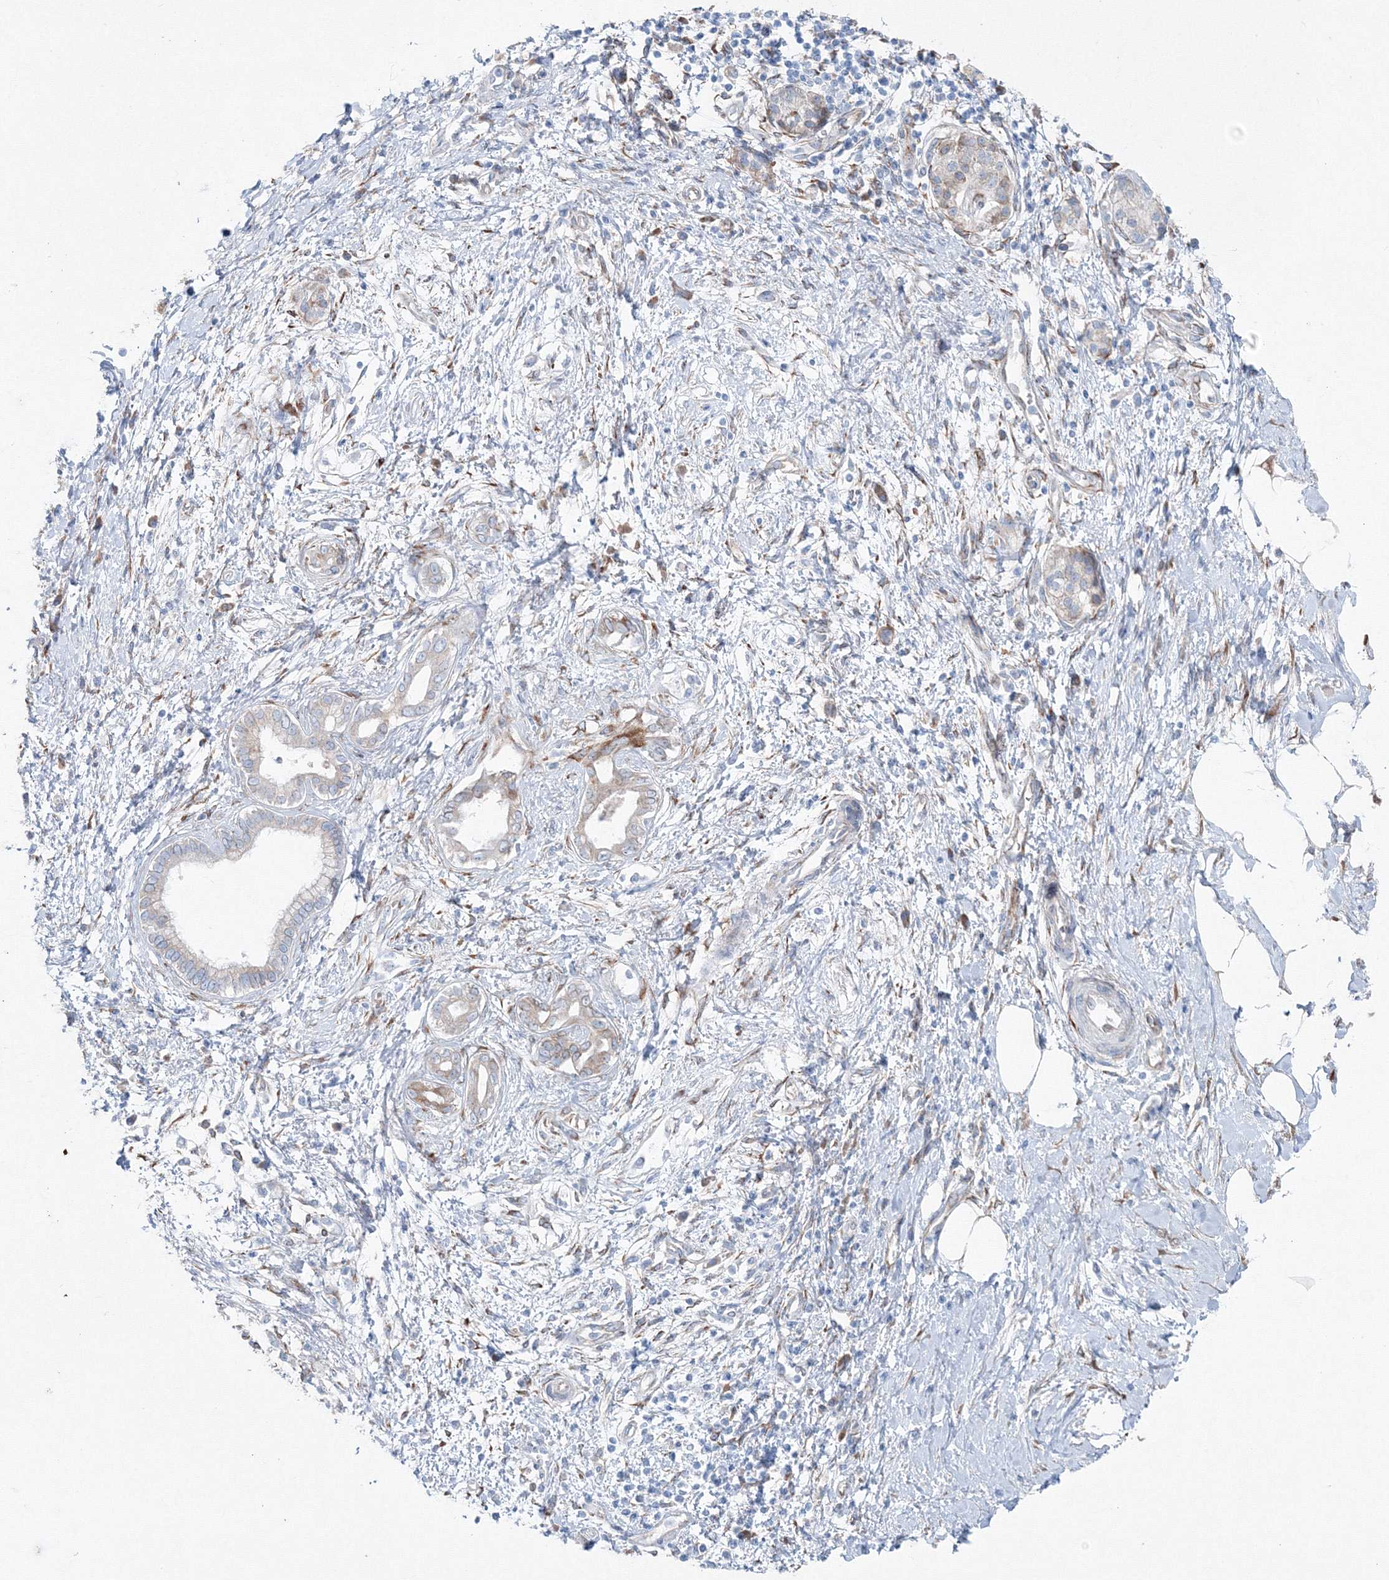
{"staining": {"intensity": "negative", "quantity": "none", "location": "none"}, "tissue": "pancreatic cancer", "cell_type": "Tumor cells", "image_type": "cancer", "snomed": [{"axis": "morphology", "description": "Adenocarcinoma, NOS"}, {"axis": "topography", "description": "Pancreas"}], "caption": "This is an immunohistochemistry (IHC) image of human adenocarcinoma (pancreatic). There is no positivity in tumor cells.", "gene": "RCN1", "patient": {"sex": "male", "age": 58}}